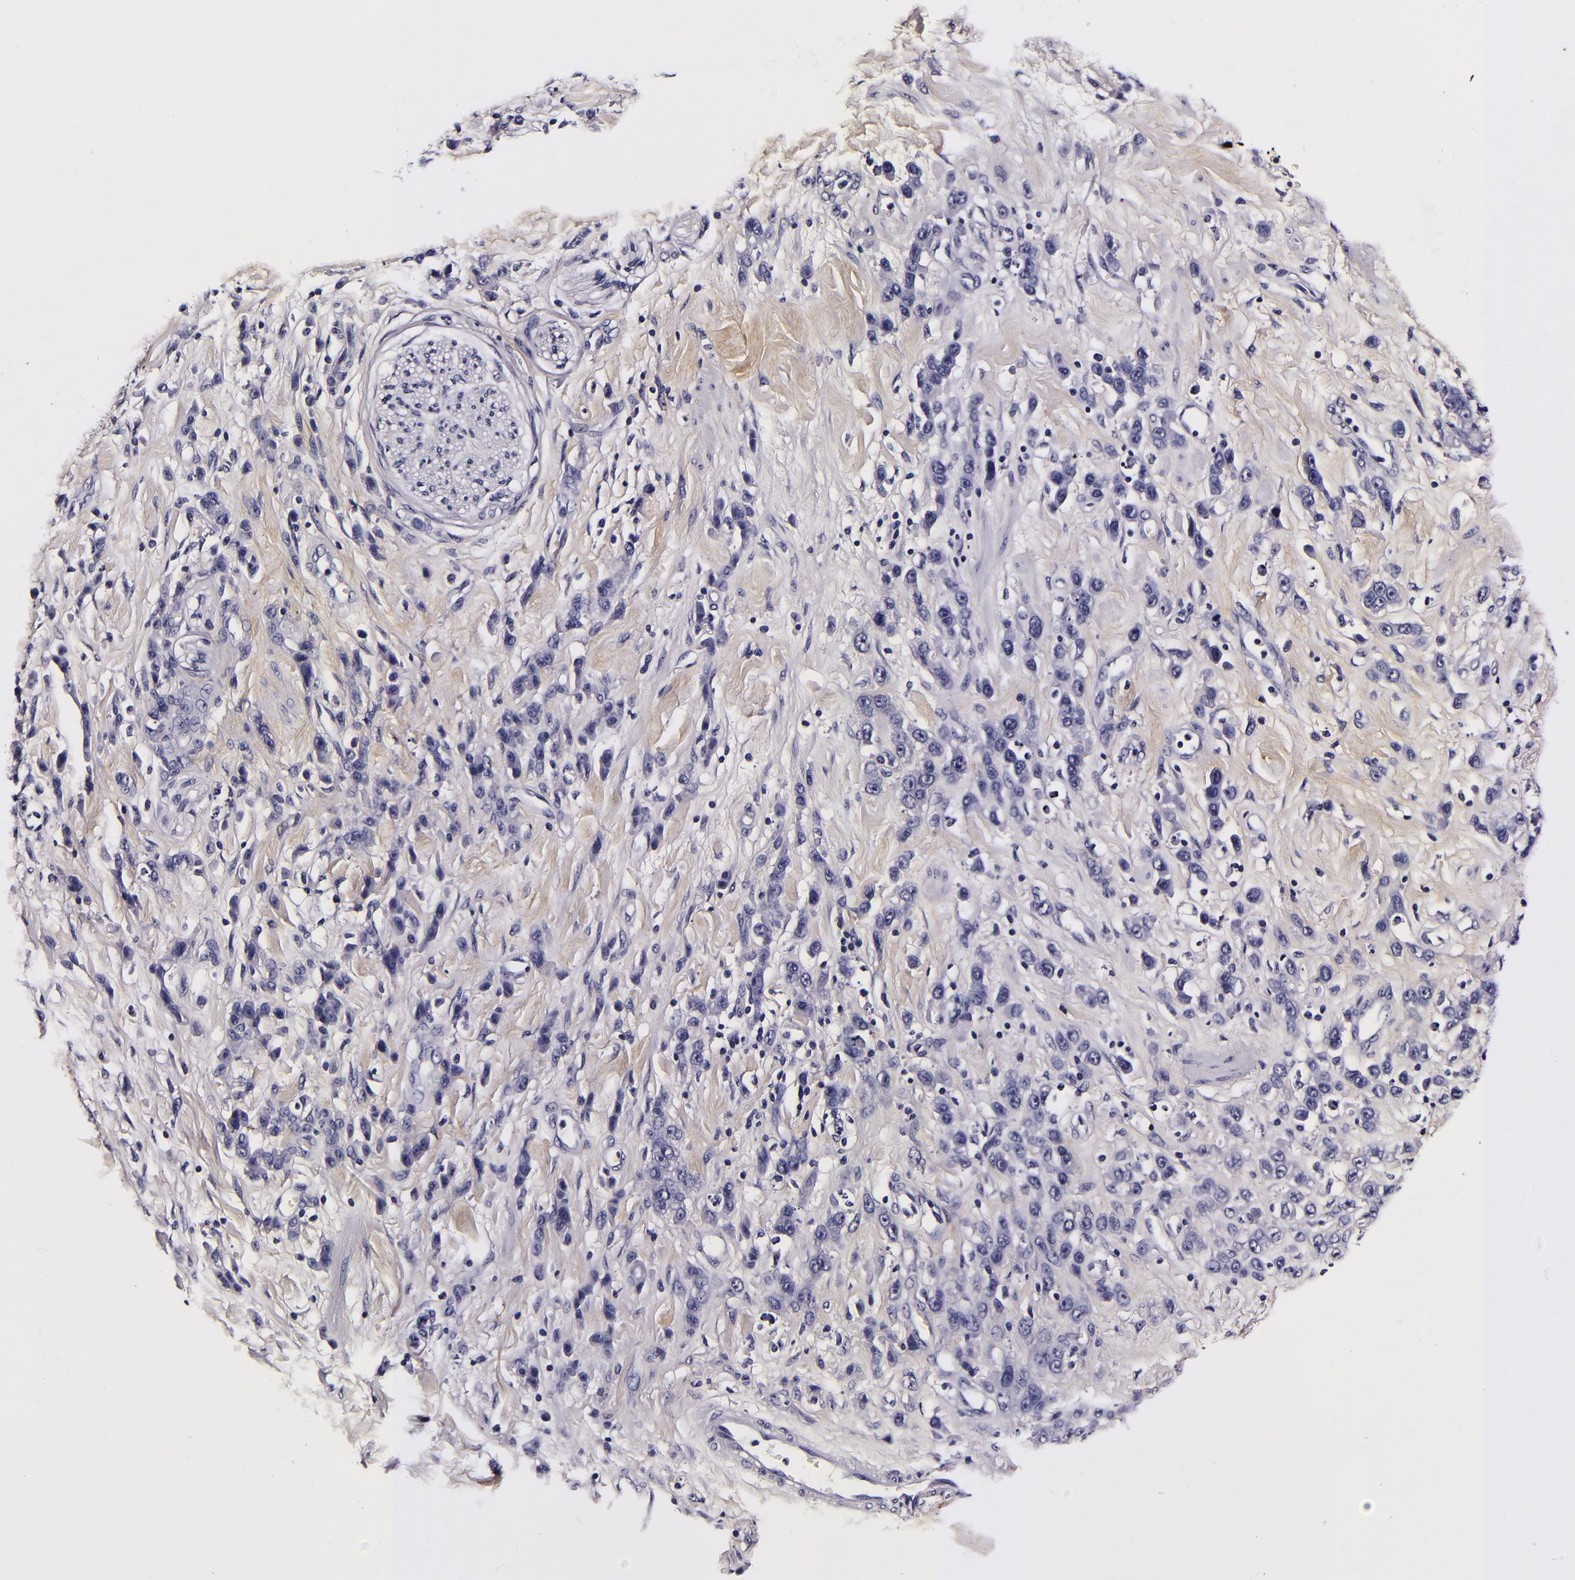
{"staining": {"intensity": "negative", "quantity": "none", "location": "none"}, "tissue": "stomach cancer", "cell_type": "Tumor cells", "image_type": "cancer", "snomed": [{"axis": "morphology", "description": "Normal tissue, NOS"}, {"axis": "morphology", "description": "Adenocarcinoma, NOS"}, {"axis": "topography", "description": "Stomach"}], "caption": "Micrograph shows no significant protein staining in tumor cells of stomach adenocarcinoma.", "gene": "FBN1", "patient": {"sex": "male", "age": 82}}